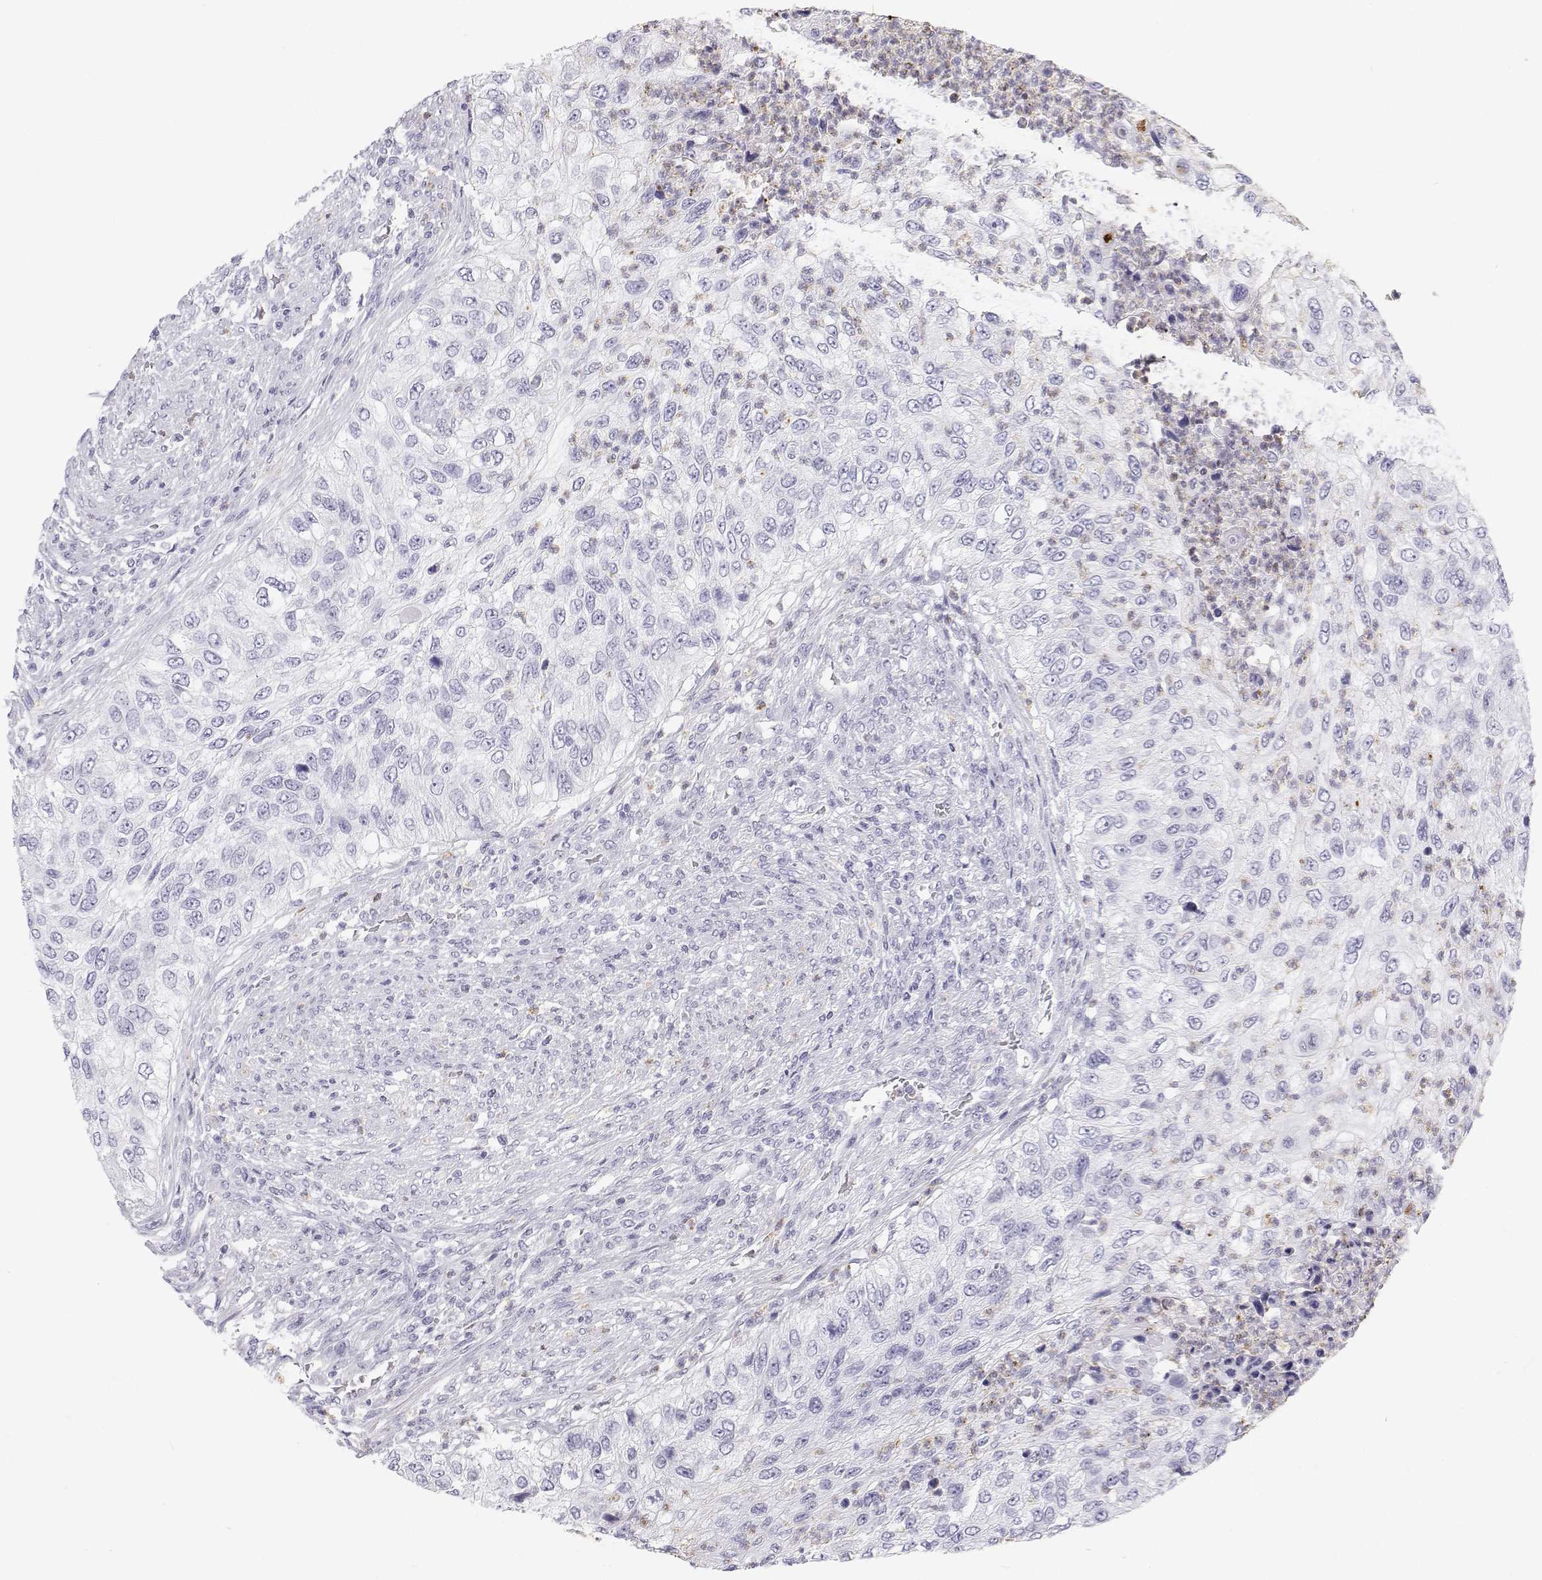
{"staining": {"intensity": "negative", "quantity": "none", "location": "none"}, "tissue": "urothelial cancer", "cell_type": "Tumor cells", "image_type": "cancer", "snomed": [{"axis": "morphology", "description": "Urothelial carcinoma, High grade"}, {"axis": "topography", "description": "Urinary bladder"}], "caption": "Immunohistochemical staining of human urothelial cancer exhibits no significant staining in tumor cells. (Stains: DAB (3,3'-diaminobenzidine) IHC with hematoxylin counter stain, Microscopy: brightfield microscopy at high magnification).", "gene": "SFTPB", "patient": {"sex": "female", "age": 60}}